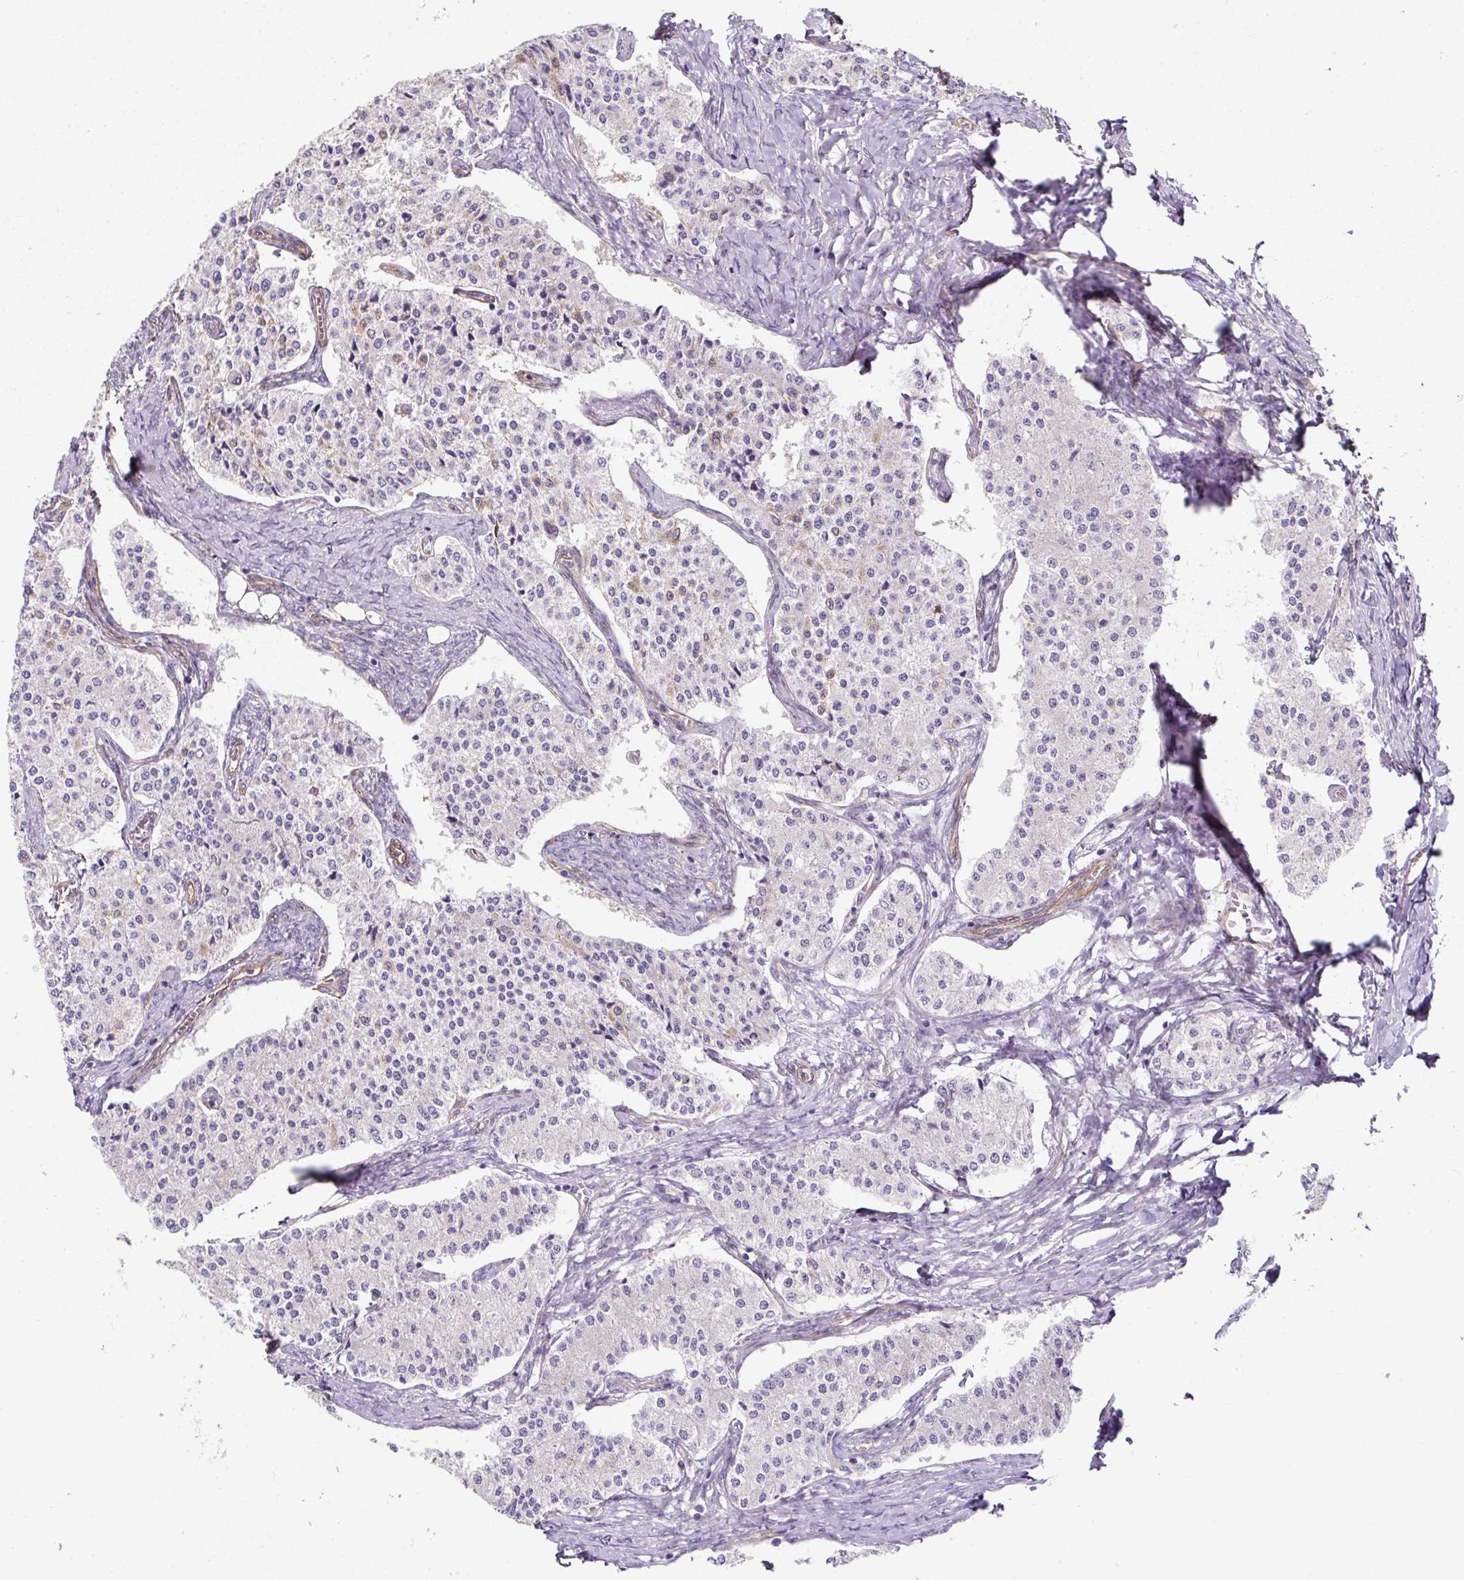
{"staining": {"intensity": "negative", "quantity": "none", "location": "none"}, "tissue": "carcinoid", "cell_type": "Tumor cells", "image_type": "cancer", "snomed": [{"axis": "morphology", "description": "Carcinoid, malignant, NOS"}, {"axis": "topography", "description": "Colon"}], "caption": "Micrograph shows no significant protein staining in tumor cells of carcinoid (malignant).", "gene": "ANKUB1", "patient": {"sex": "female", "age": 52}}